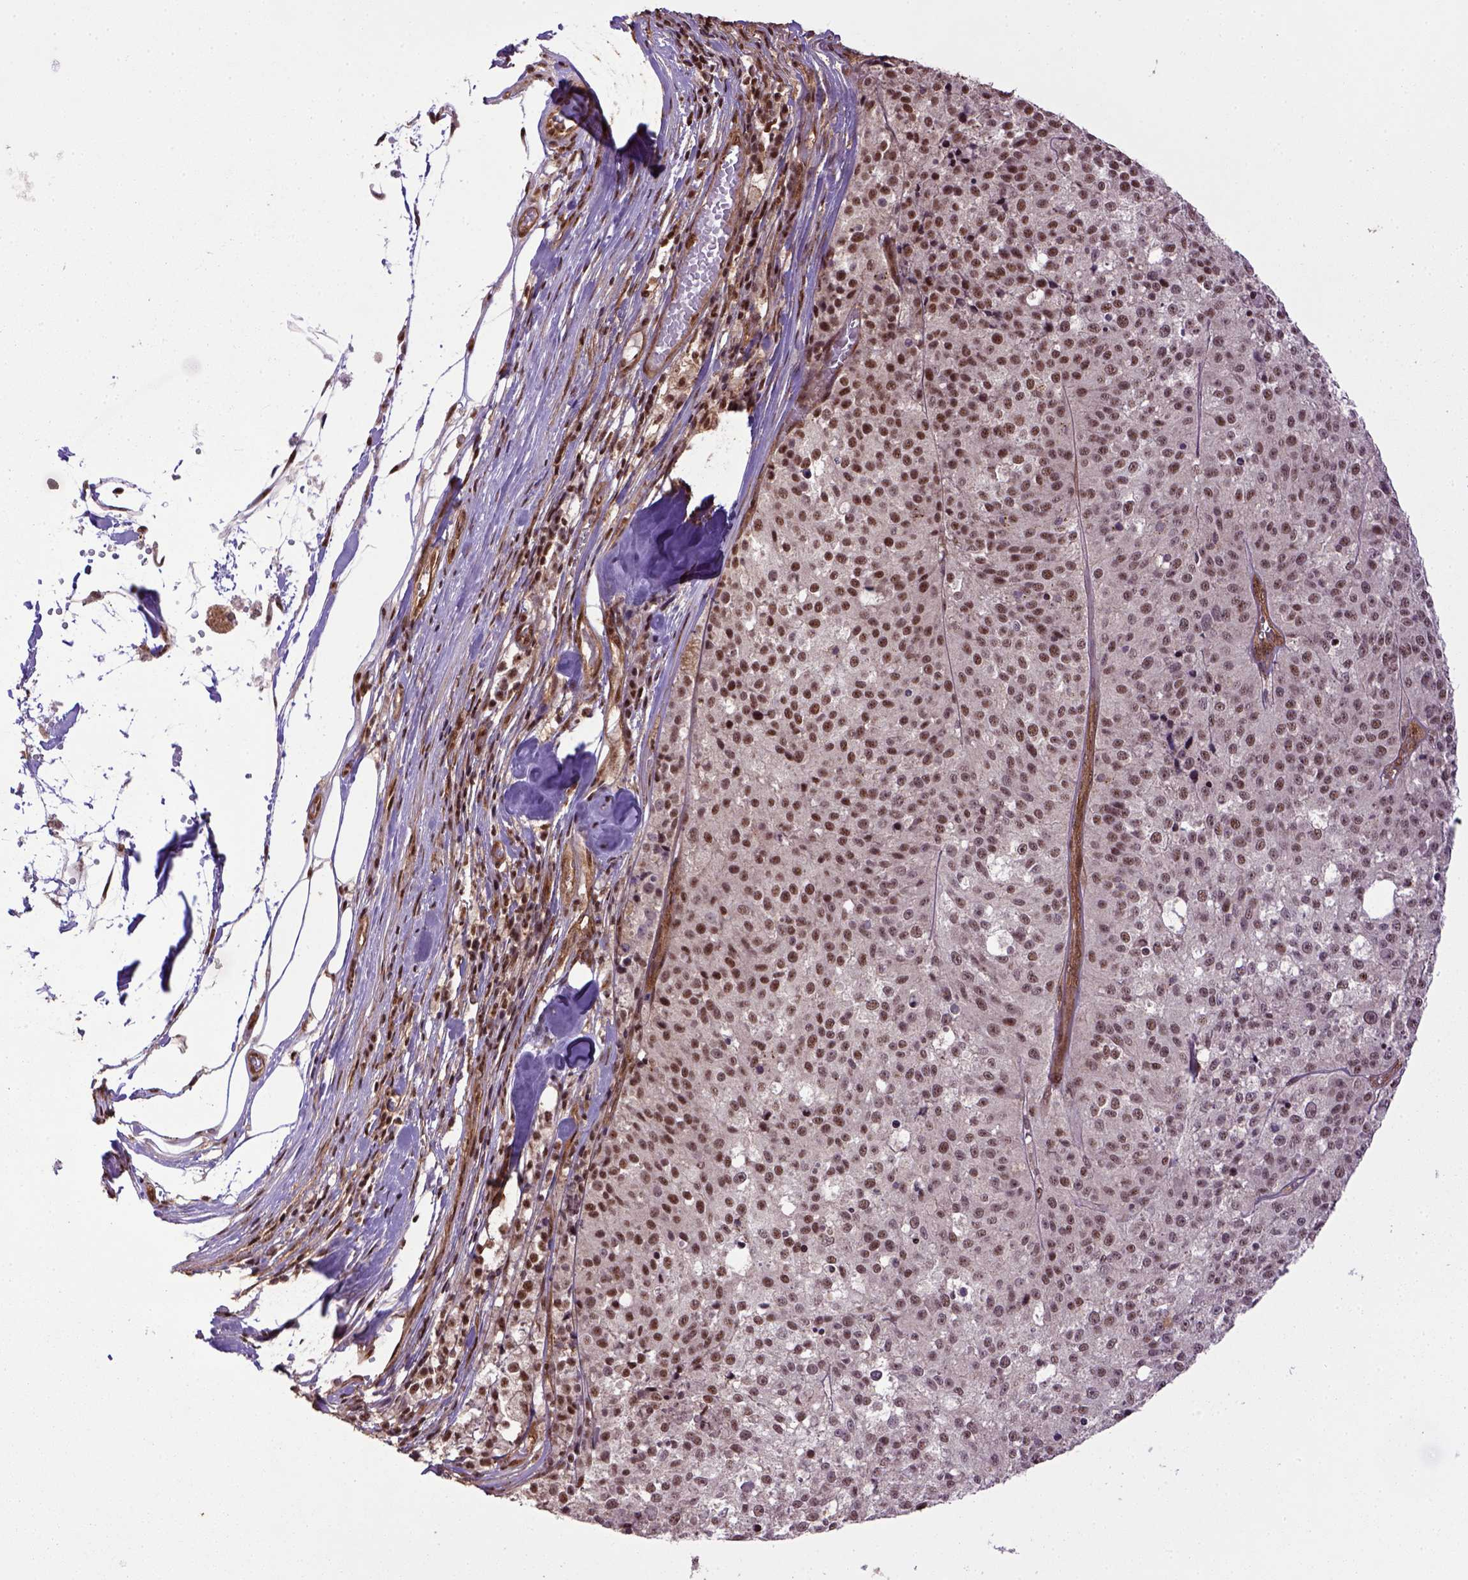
{"staining": {"intensity": "moderate", "quantity": ">75%", "location": "nuclear"}, "tissue": "melanoma", "cell_type": "Tumor cells", "image_type": "cancer", "snomed": [{"axis": "morphology", "description": "Malignant melanoma, Metastatic site"}, {"axis": "topography", "description": "Lymph node"}], "caption": "IHC image of neoplastic tissue: melanoma stained using IHC displays medium levels of moderate protein expression localized specifically in the nuclear of tumor cells, appearing as a nuclear brown color.", "gene": "PPIG", "patient": {"sex": "female", "age": 64}}